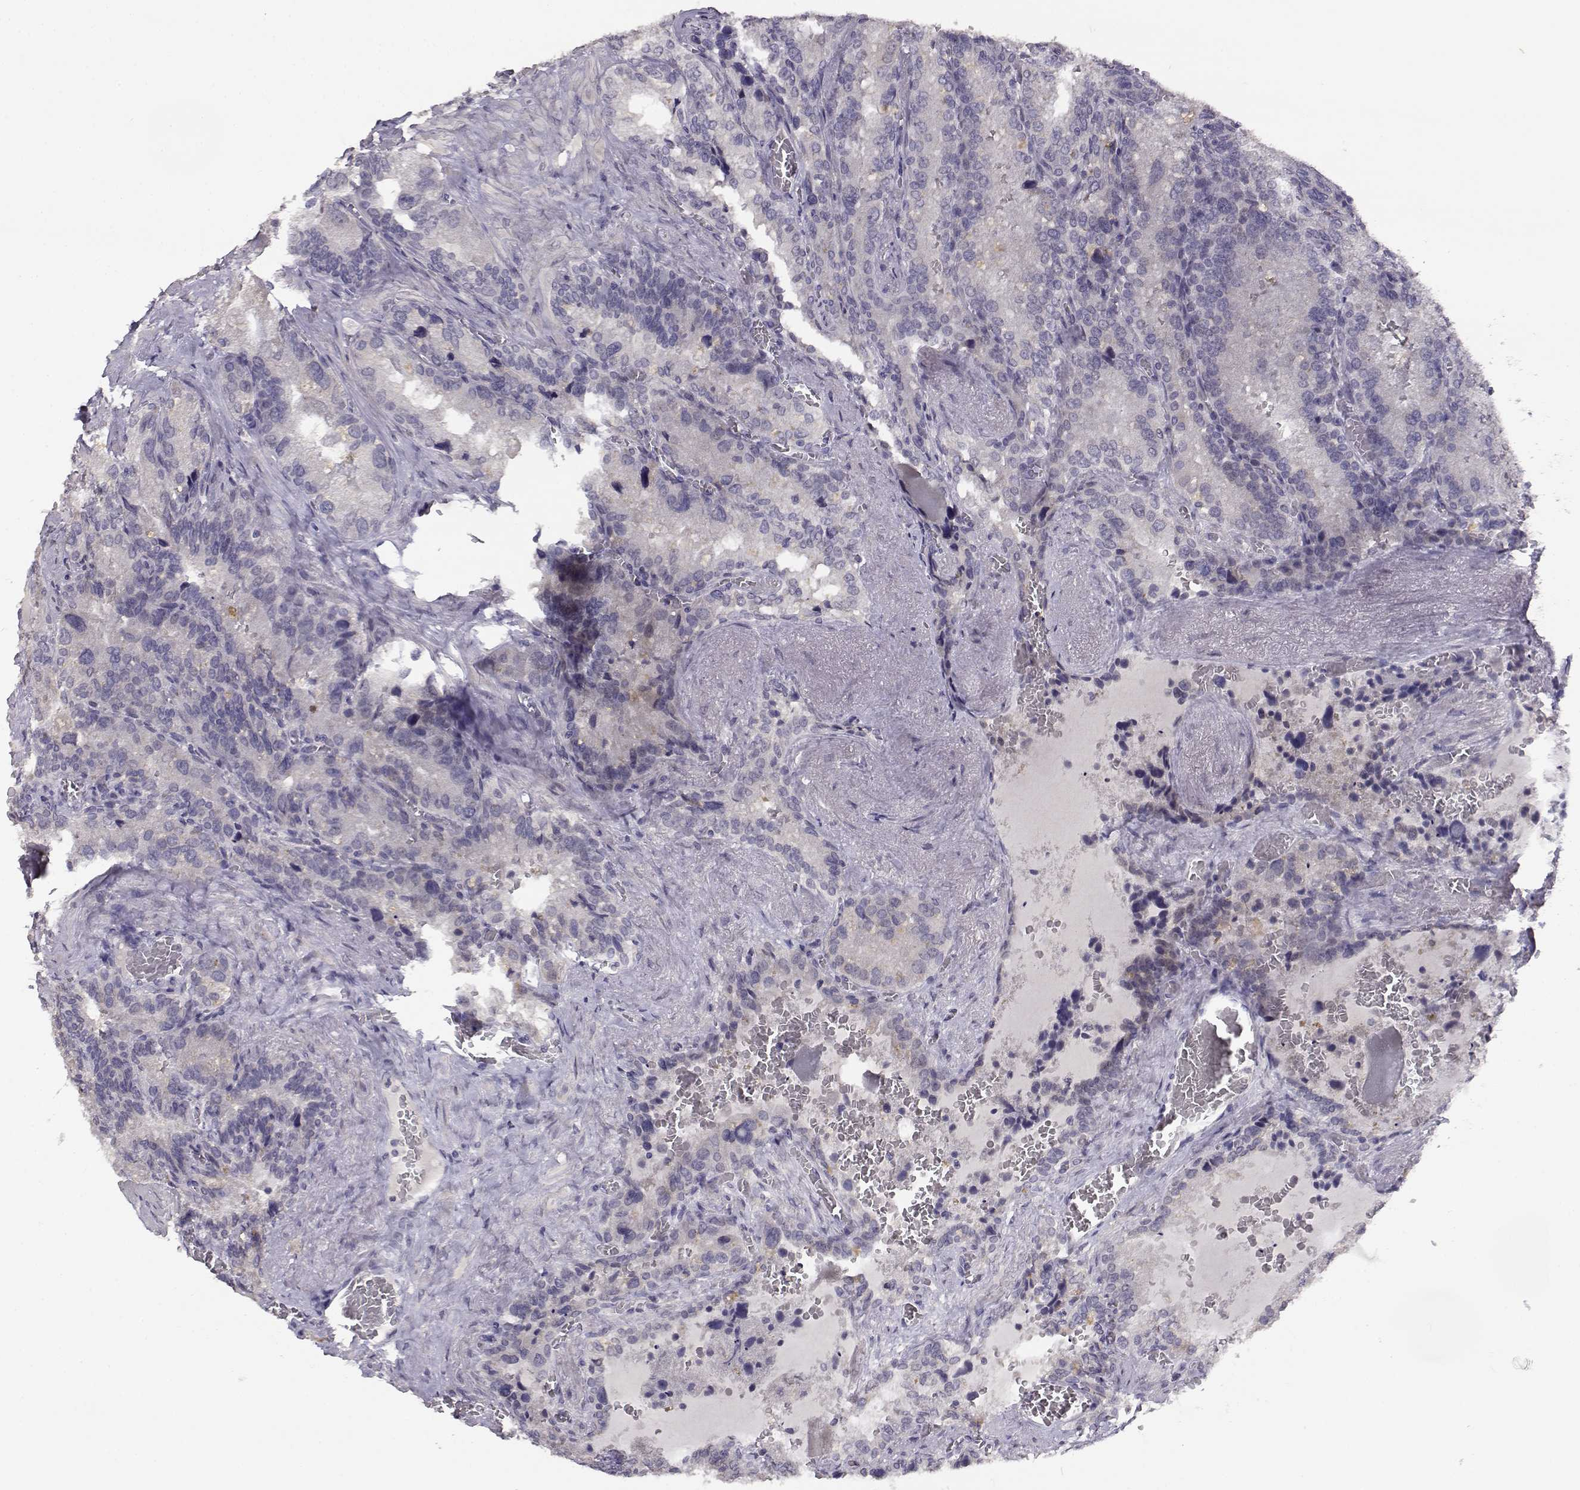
{"staining": {"intensity": "negative", "quantity": "none", "location": "none"}, "tissue": "seminal vesicle", "cell_type": "Glandular cells", "image_type": "normal", "snomed": [{"axis": "morphology", "description": "Normal tissue, NOS"}, {"axis": "topography", "description": "Seminal veicle"}], "caption": "The micrograph exhibits no staining of glandular cells in unremarkable seminal vesicle.", "gene": "RHOXF2", "patient": {"sex": "male", "age": 72}}